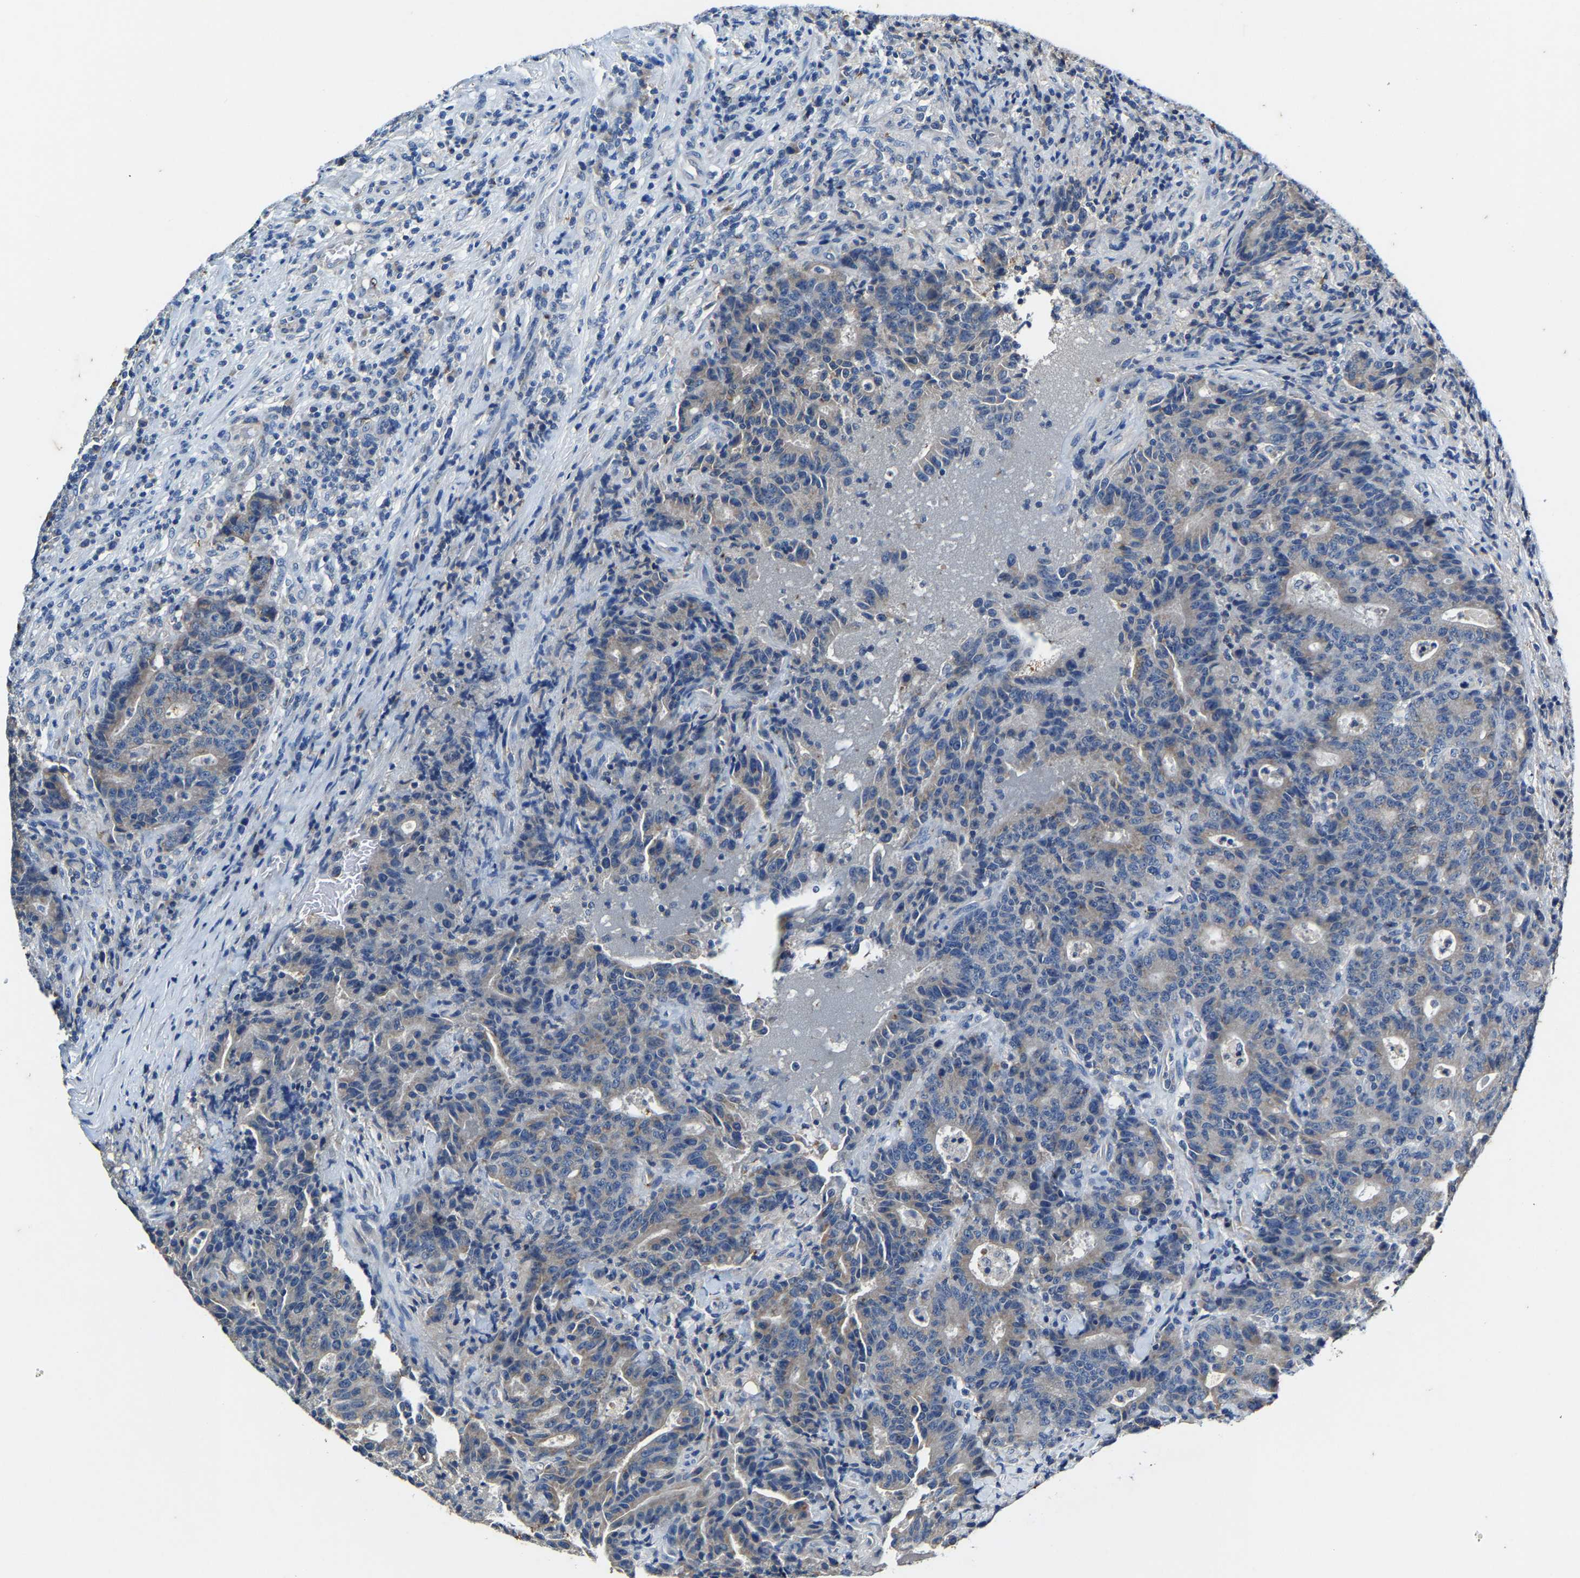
{"staining": {"intensity": "negative", "quantity": "none", "location": "none"}, "tissue": "colorectal cancer", "cell_type": "Tumor cells", "image_type": "cancer", "snomed": [{"axis": "morphology", "description": "Adenocarcinoma, NOS"}, {"axis": "topography", "description": "Colon"}], "caption": "Tumor cells show no significant staining in colorectal cancer (adenocarcinoma).", "gene": "SLC25A25", "patient": {"sex": "female", "age": 75}}